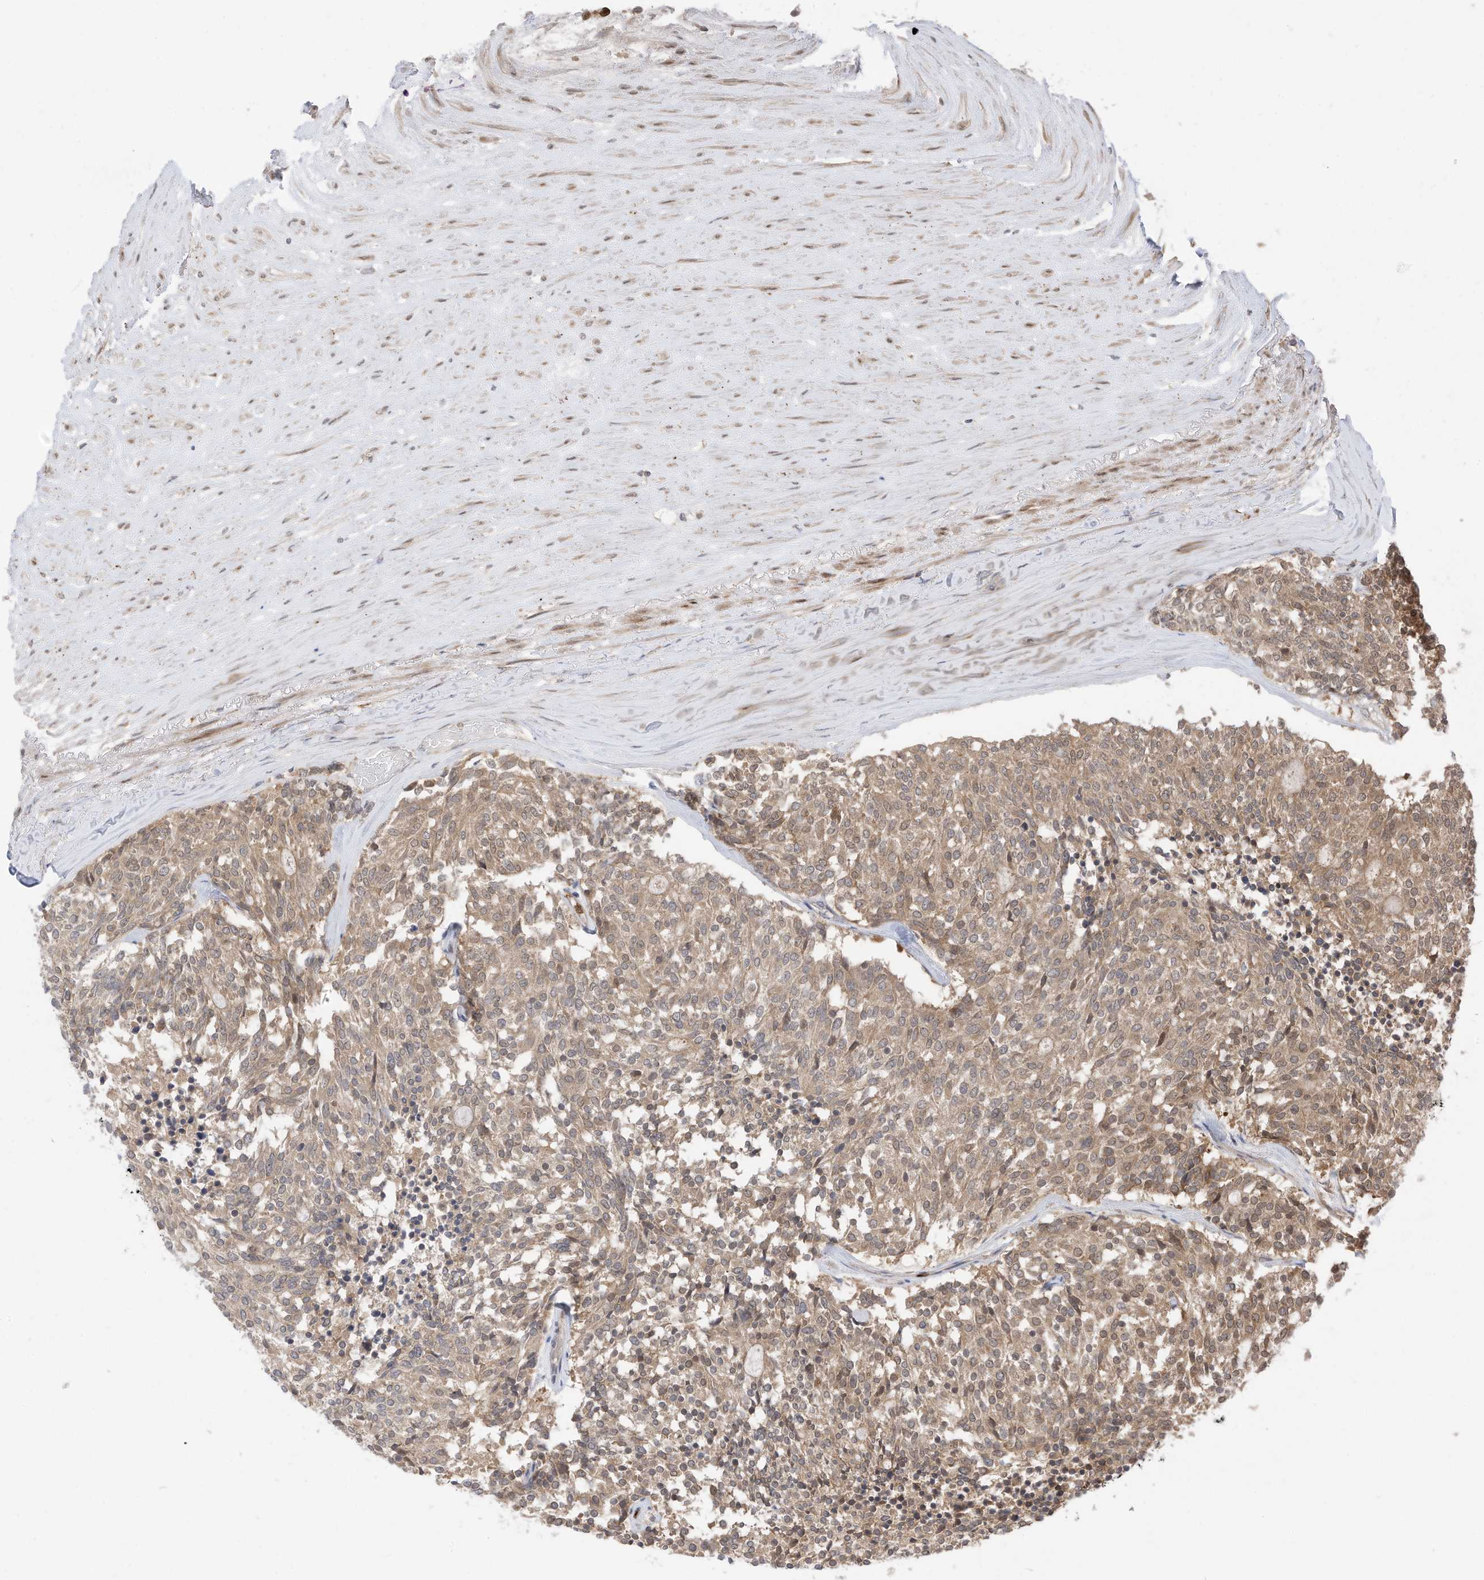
{"staining": {"intensity": "moderate", "quantity": "25%-75%", "location": "cytoplasmic/membranous"}, "tissue": "carcinoid", "cell_type": "Tumor cells", "image_type": "cancer", "snomed": [{"axis": "morphology", "description": "Carcinoid, malignant, NOS"}, {"axis": "topography", "description": "Pancreas"}], "caption": "This histopathology image demonstrates immunohistochemistry (IHC) staining of human carcinoid, with medium moderate cytoplasmic/membranous positivity in about 25%-75% of tumor cells.", "gene": "CNKSR1", "patient": {"sex": "female", "age": 54}}